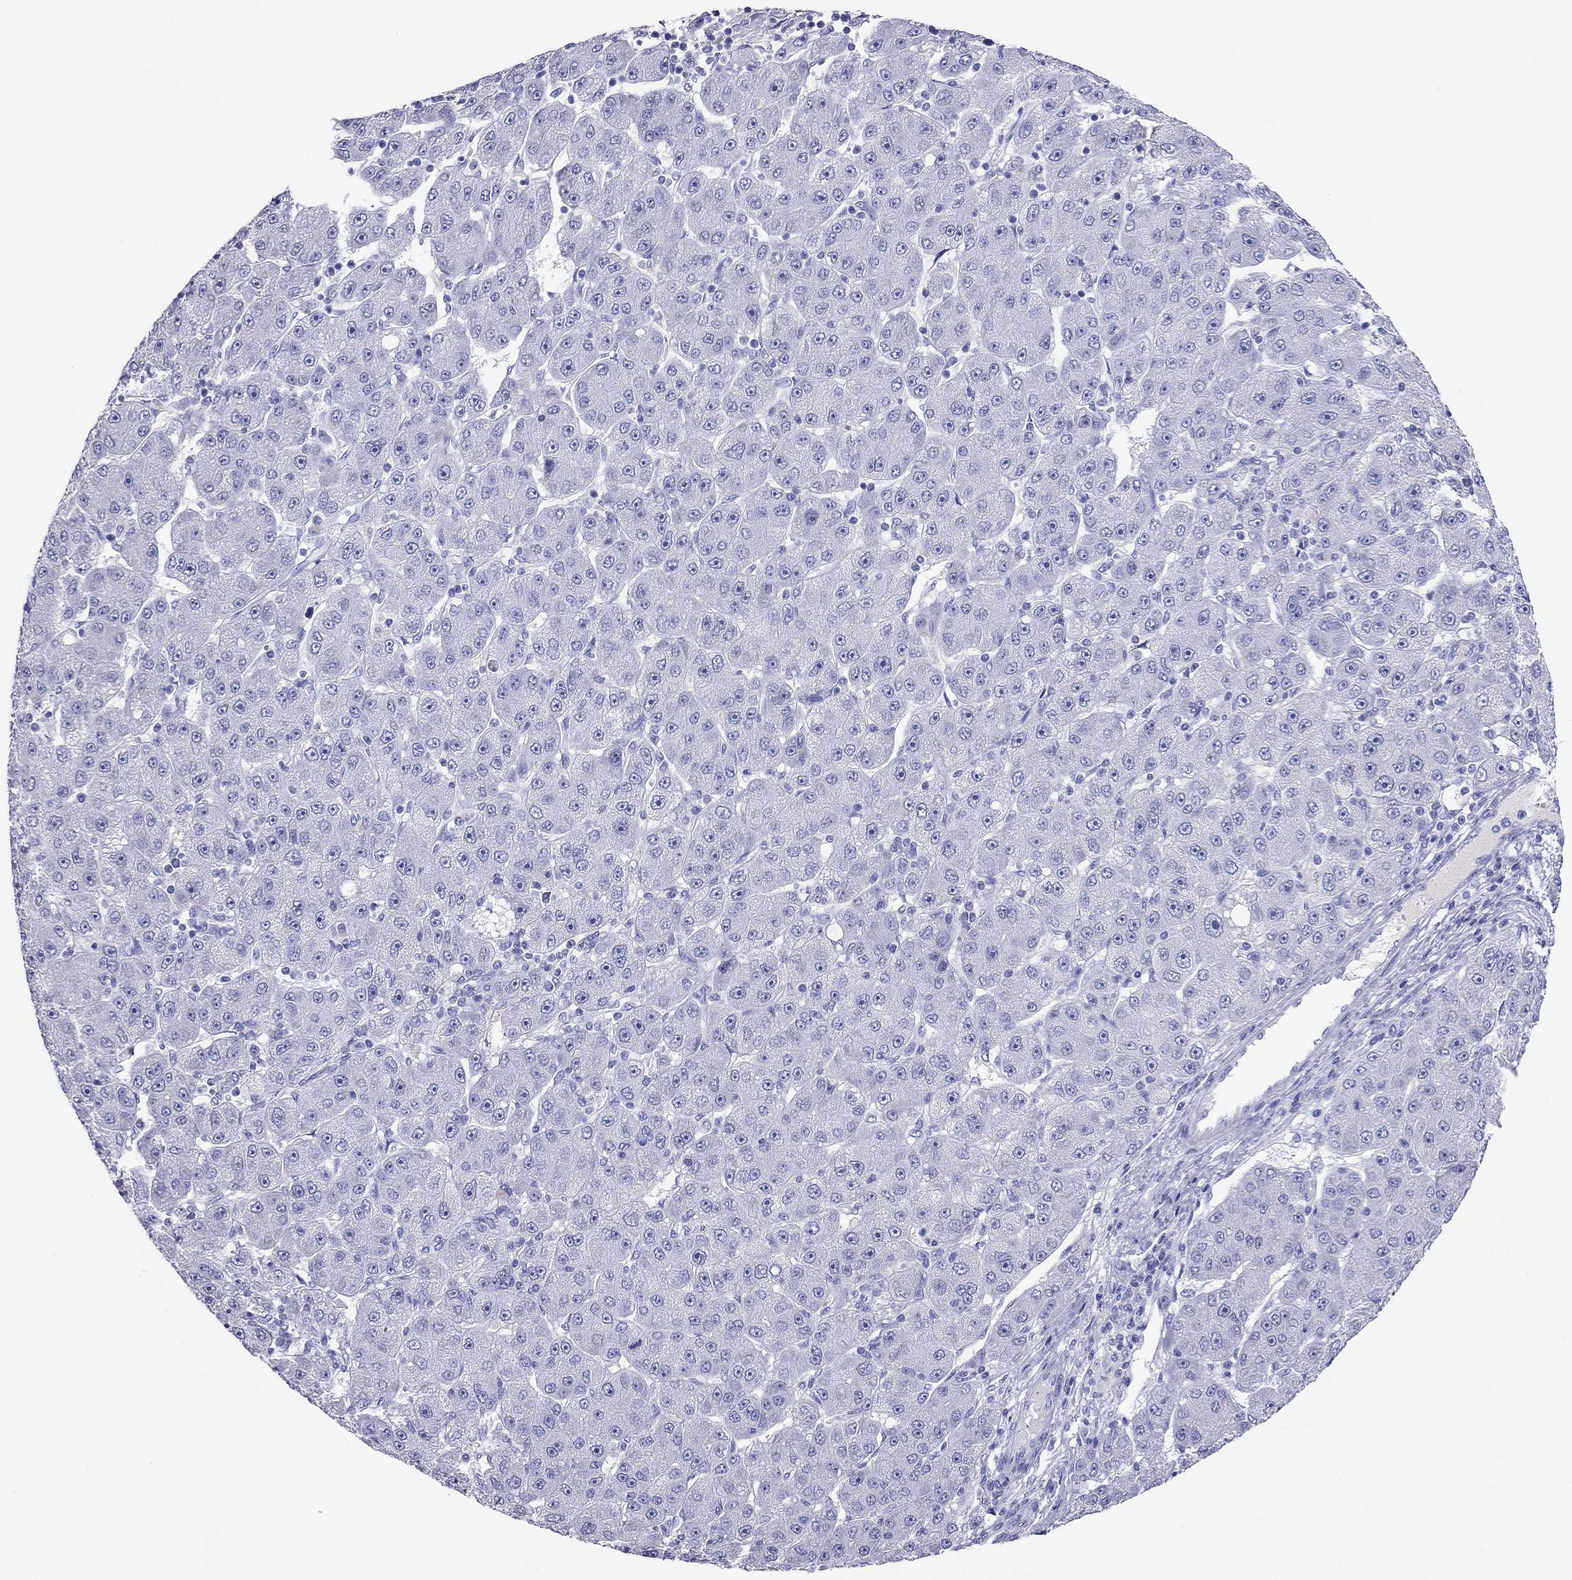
{"staining": {"intensity": "negative", "quantity": "none", "location": "none"}, "tissue": "liver cancer", "cell_type": "Tumor cells", "image_type": "cancer", "snomed": [{"axis": "morphology", "description": "Carcinoma, Hepatocellular, NOS"}, {"axis": "topography", "description": "Liver"}], "caption": "An image of liver cancer stained for a protein displays no brown staining in tumor cells.", "gene": "CAPNS2", "patient": {"sex": "male", "age": 67}}